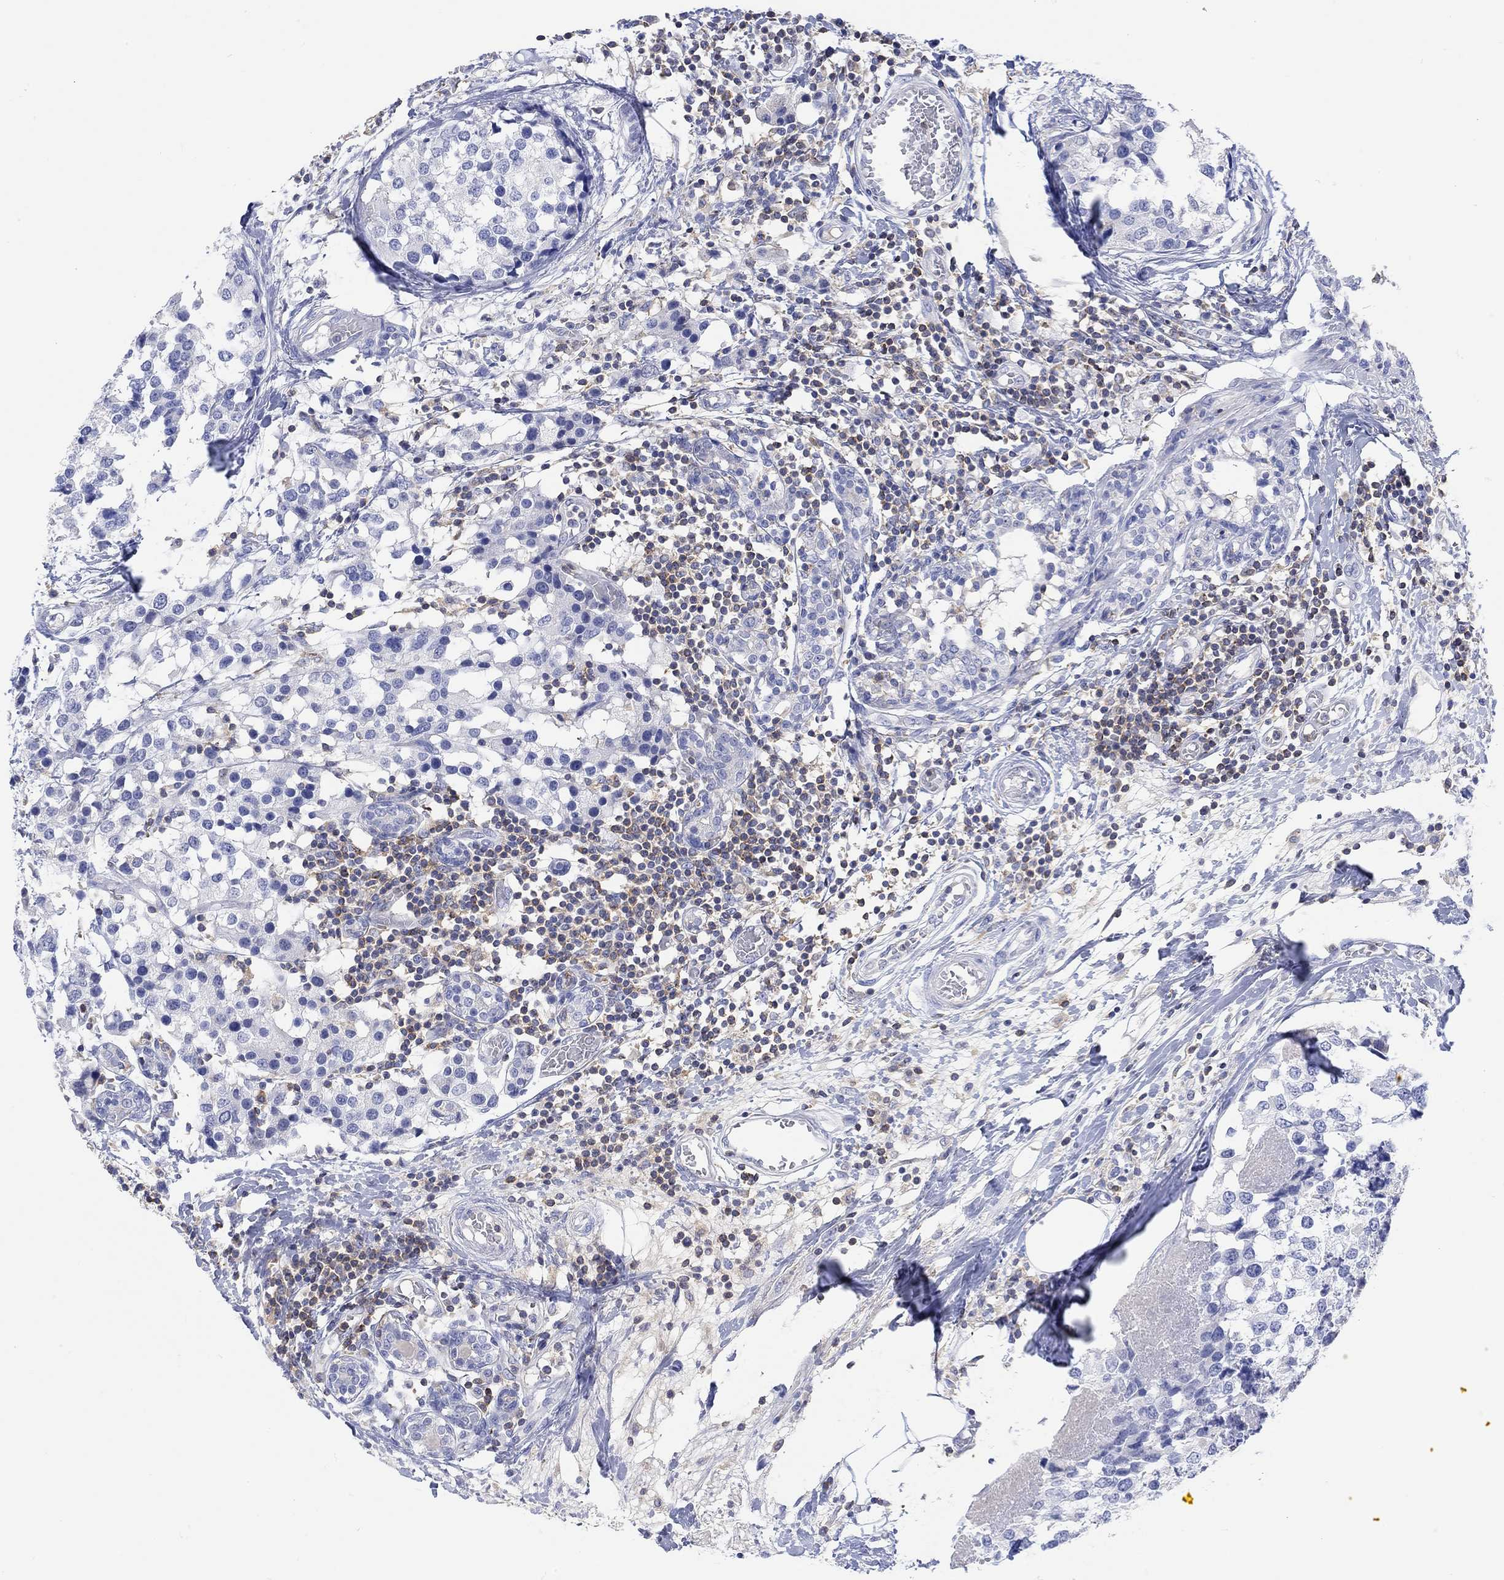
{"staining": {"intensity": "negative", "quantity": "none", "location": "none"}, "tissue": "breast cancer", "cell_type": "Tumor cells", "image_type": "cancer", "snomed": [{"axis": "morphology", "description": "Lobular carcinoma"}, {"axis": "topography", "description": "Breast"}], "caption": "Tumor cells are negative for protein expression in human breast cancer.", "gene": "GCM1", "patient": {"sex": "female", "age": 59}}